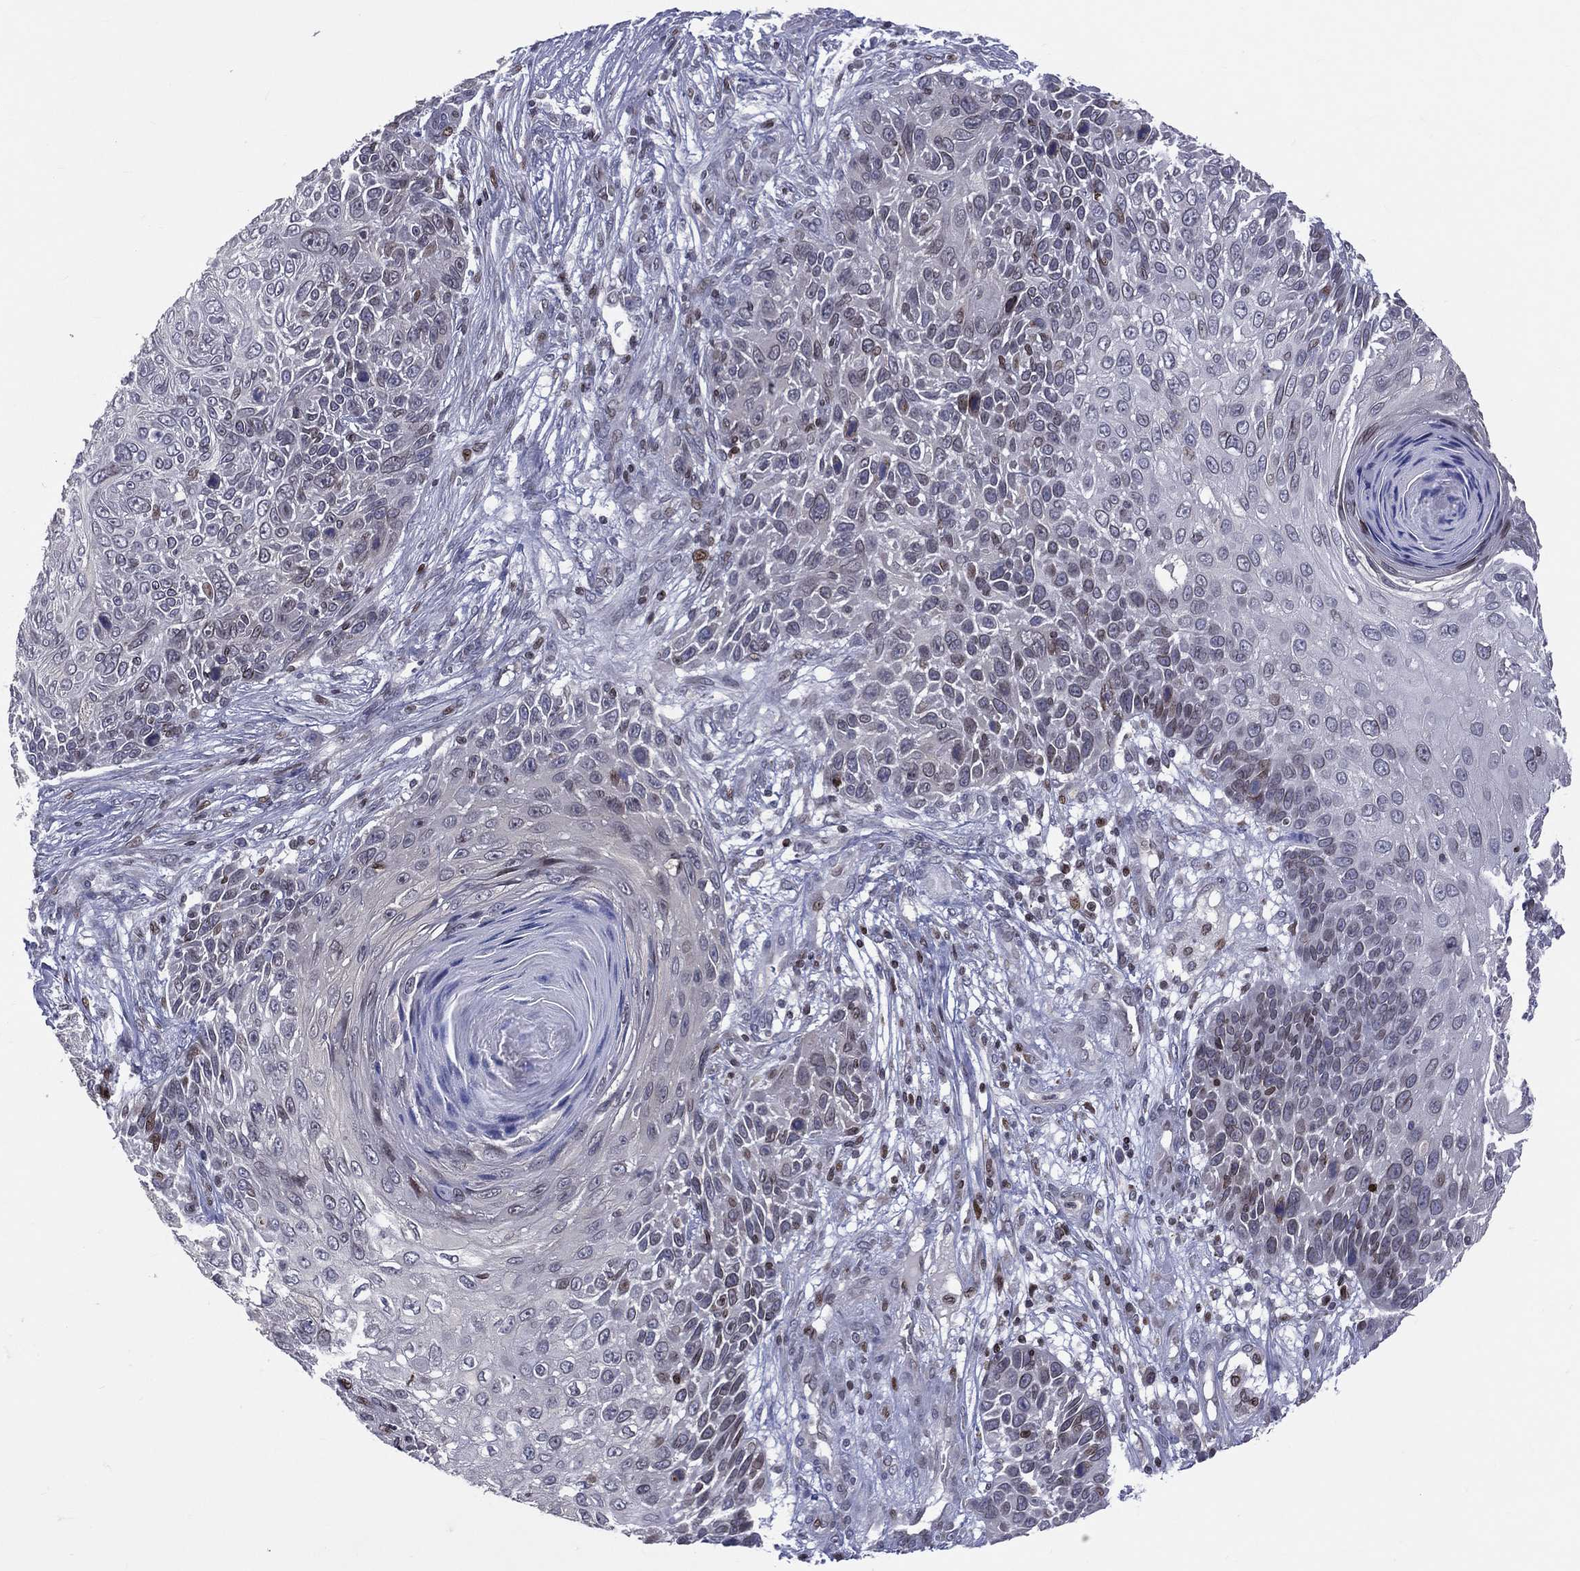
{"staining": {"intensity": "moderate", "quantity": "<25%", "location": "nuclear"}, "tissue": "skin cancer", "cell_type": "Tumor cells", "image_type": "cancer", "snomed": [{"axis": "morphology", "description": "Squamous cell carcinoma, NOS"}, {"axis": "topography", "description": "Skin"}], "caption": "Immunohistochemical staining of skin squamous cell carcinoma reveals low levels of moderate nuclear protein expression in approximately <25% of tumor cells.", "gene": "DBF4B", "patient": {"sex": "male", "age": 92}}